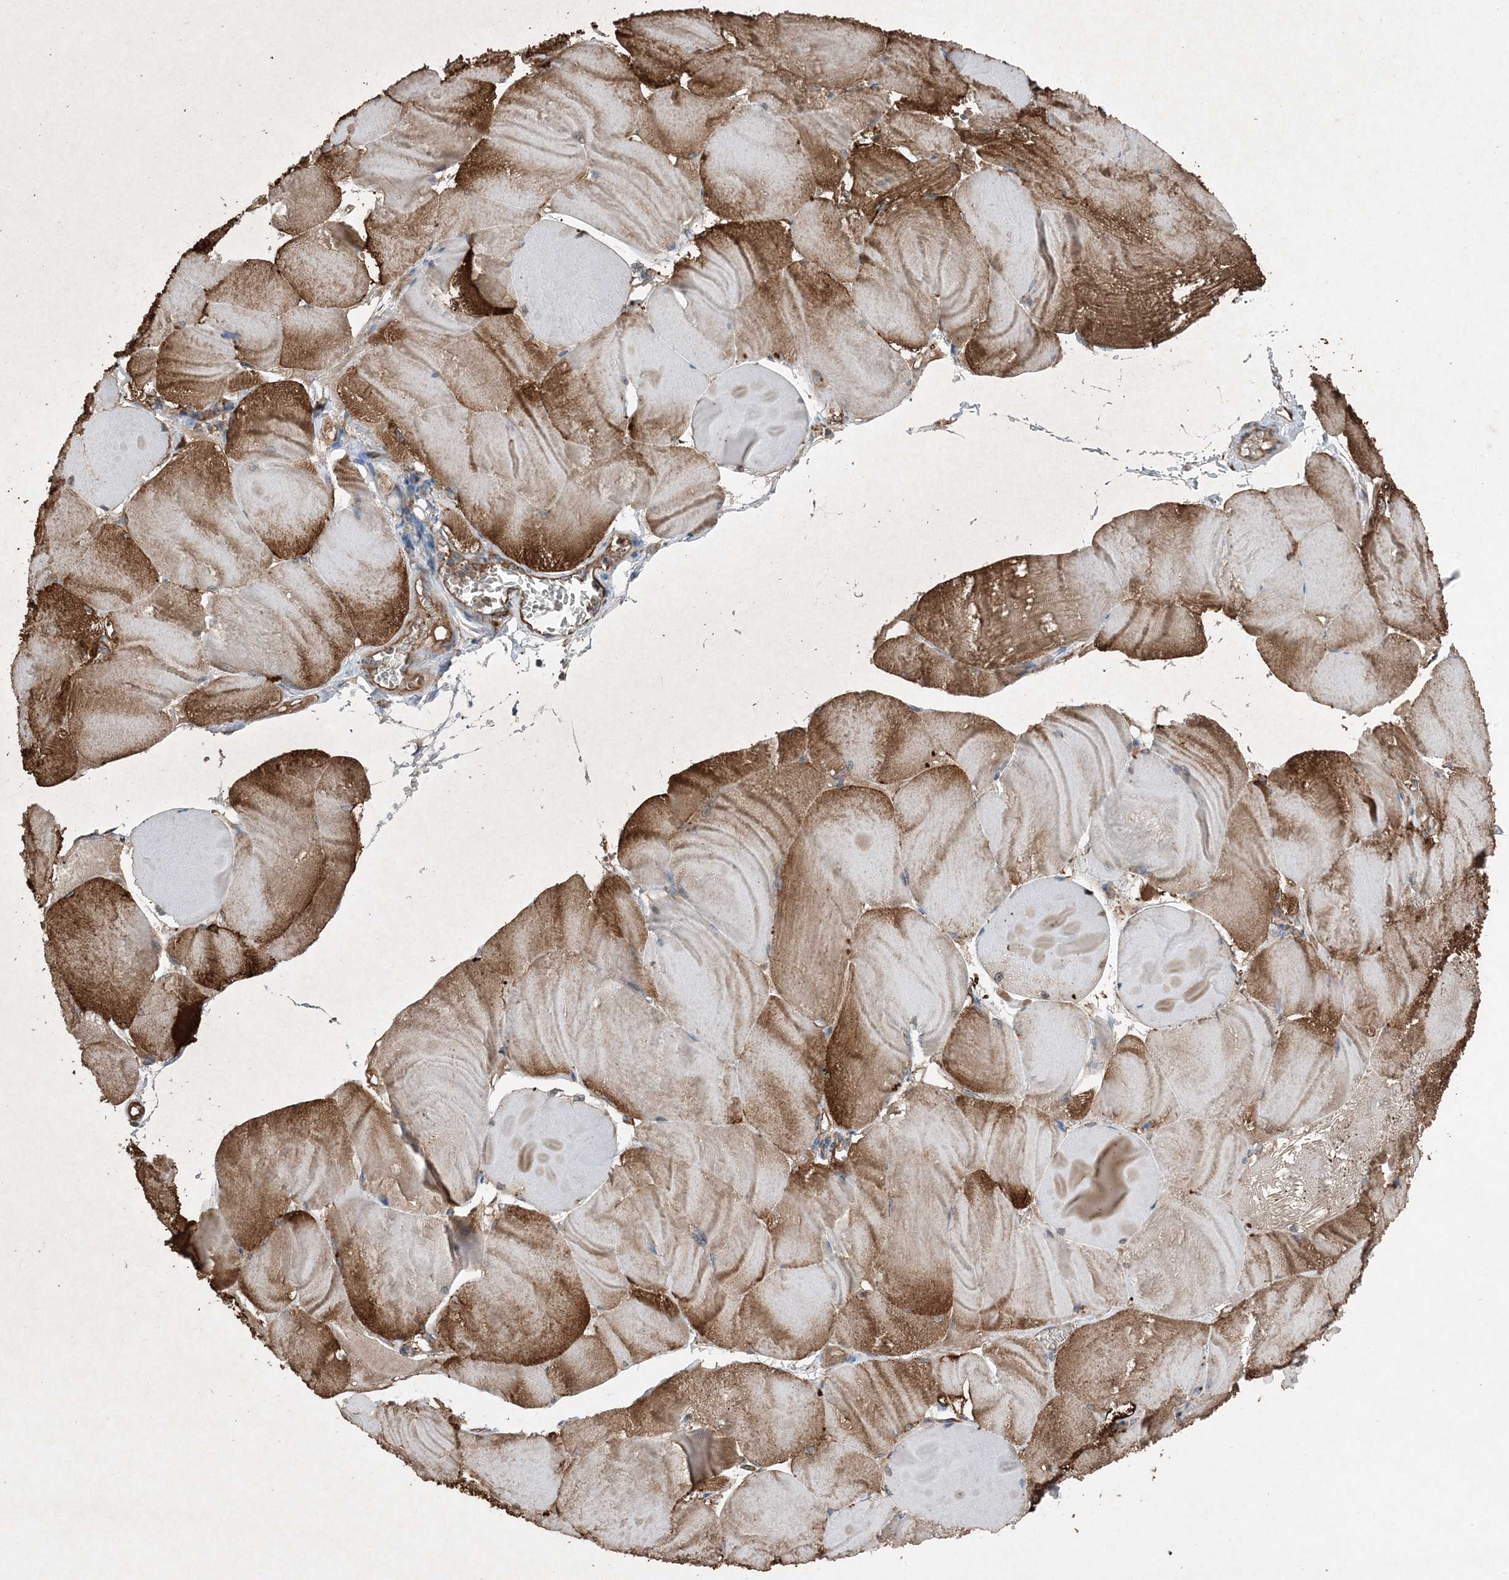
{"staining": {"intensity": "moderate", "quantity": "25%-75%", "location": "cytoplasmic/membranous"}, "tissue": "skeletal muscle", "cell_type": "Myocytes", "image_type": "normal", "snomed": [{"axis": "morphology", "description": "Normal tissue, NOS"}, {"axis": "morphology", "description": "Basal cell carcinoma"}, {"axis": "topography", "description": "Skeletal muscle"}], "caption": "Skeletal muscle stained for a protein demonstrates moderate cytoplasmic/membranous positivity in myocytes. (Stains: DAB (3,3'-diaminobenzidine) in brown, nuclei in blue, Microscopy: brightfield microscopy at high magnification).", "gene": "PDIA6", "patient": {"sex": "female", "age": 64}}